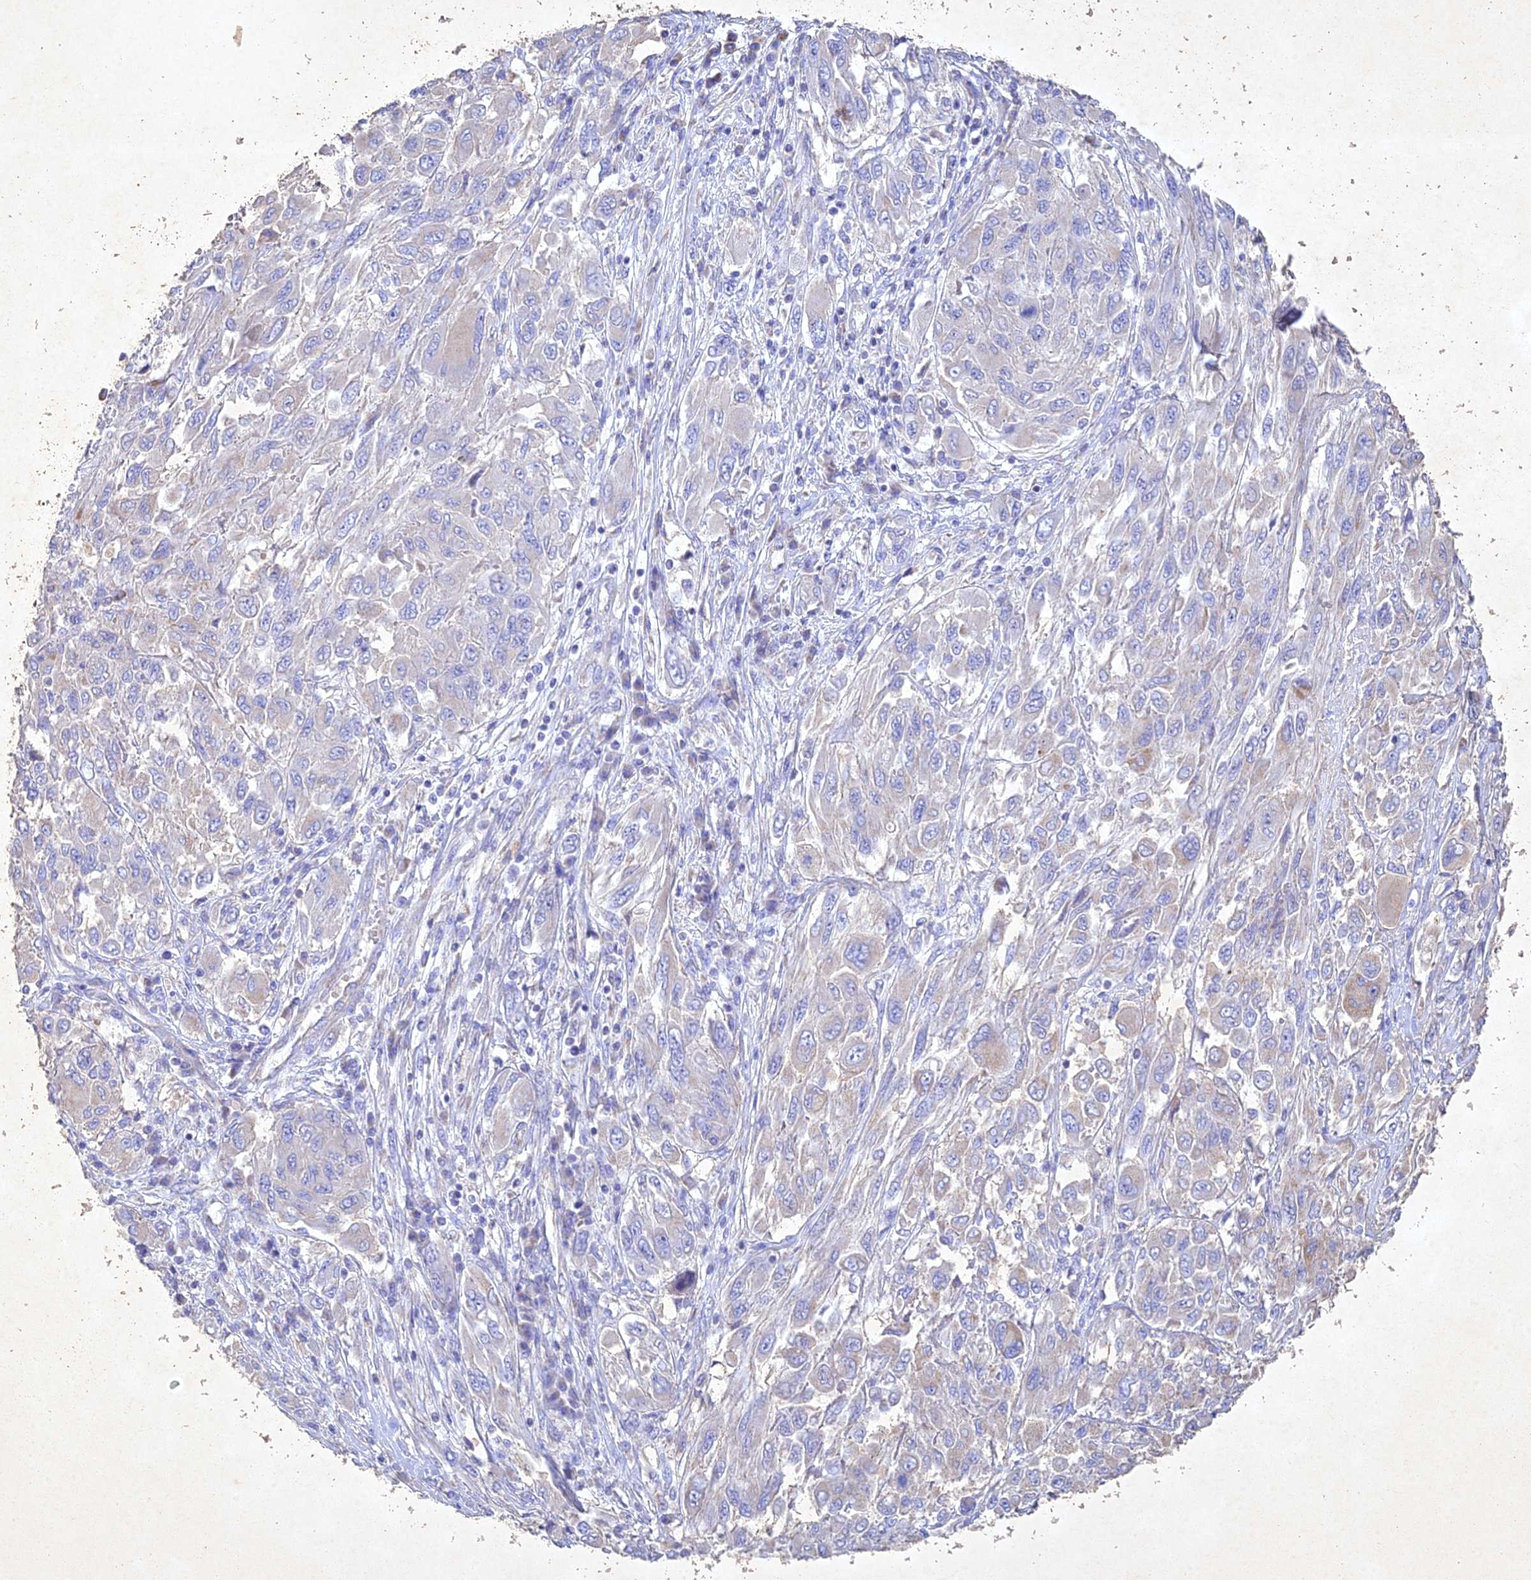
{"staining": {"intensity": "negative", "quantity": "none", "location": "none"}, "tissue": "melanoma", "cell_type": "Tumor cells", "image_type": "cancer", "snomed": [{"axis": "morphology", "description": "Malignant melanoma, NOS"}, {"axis": "topography", "description": "Skin"}], "caption": "This is an immunohistochemistry (IHC) image of melanoma. There is no expression in tumor cells.", "gene": "NDUFV1", "patient": {"sex": "female", "age": 91}}